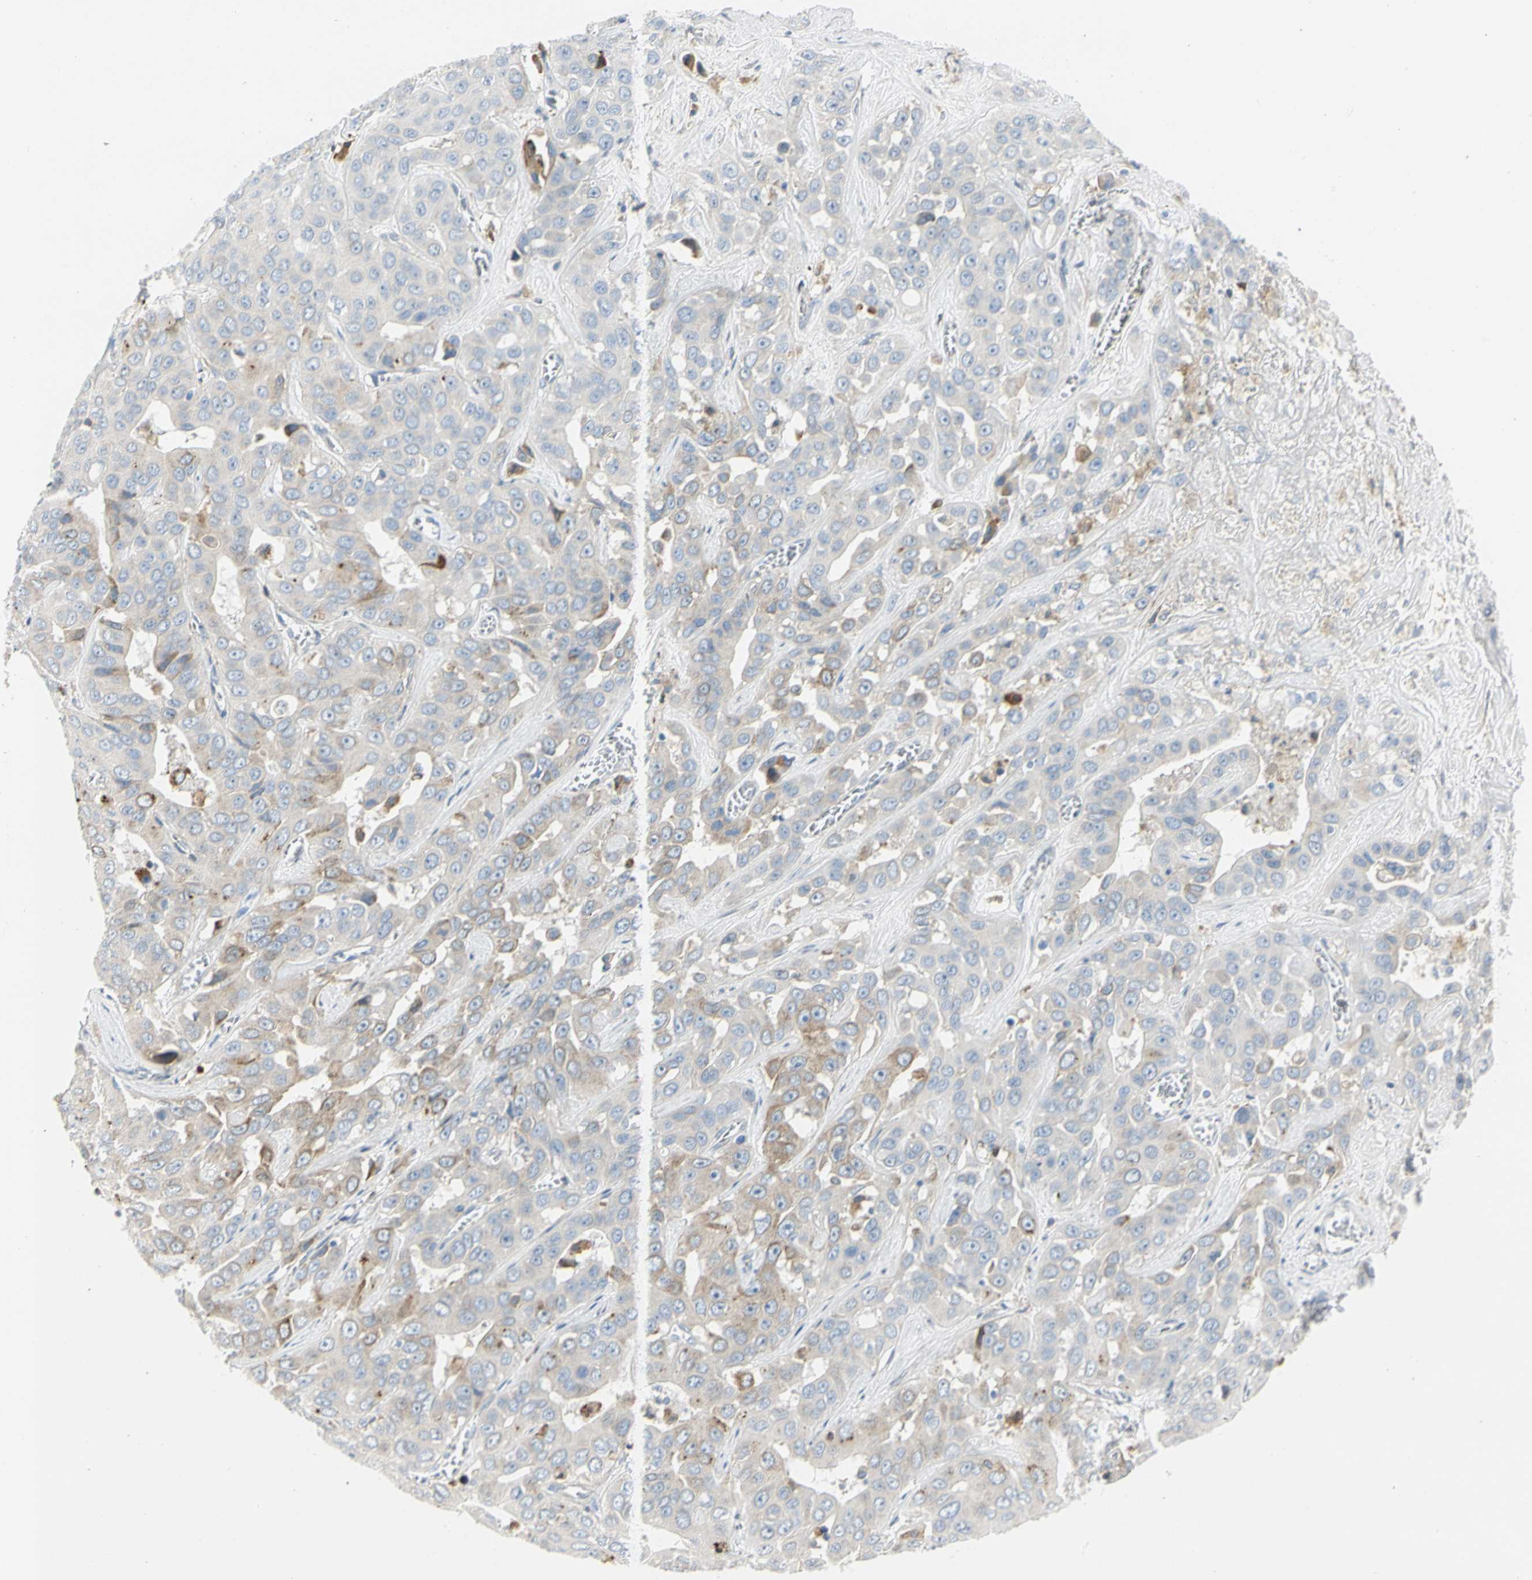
{"staining": {"intensity": "weak", "quantity": "<25%", "location": "cytoplasmic/membranous"}, "tissue": "liver cancer", "cell_type": "Tumor cells", "image_type": "cancer", "snomed": [{"axis": "morphology", "description": "Cholangiocarcinoma"}, {"axis": "topography", "description": "Liver"}], "caption": "There is no significant staining in tumor cells of liver cancer.", "gene": "TNFSF11", "patient": {"sex": "female", "age": 52}}